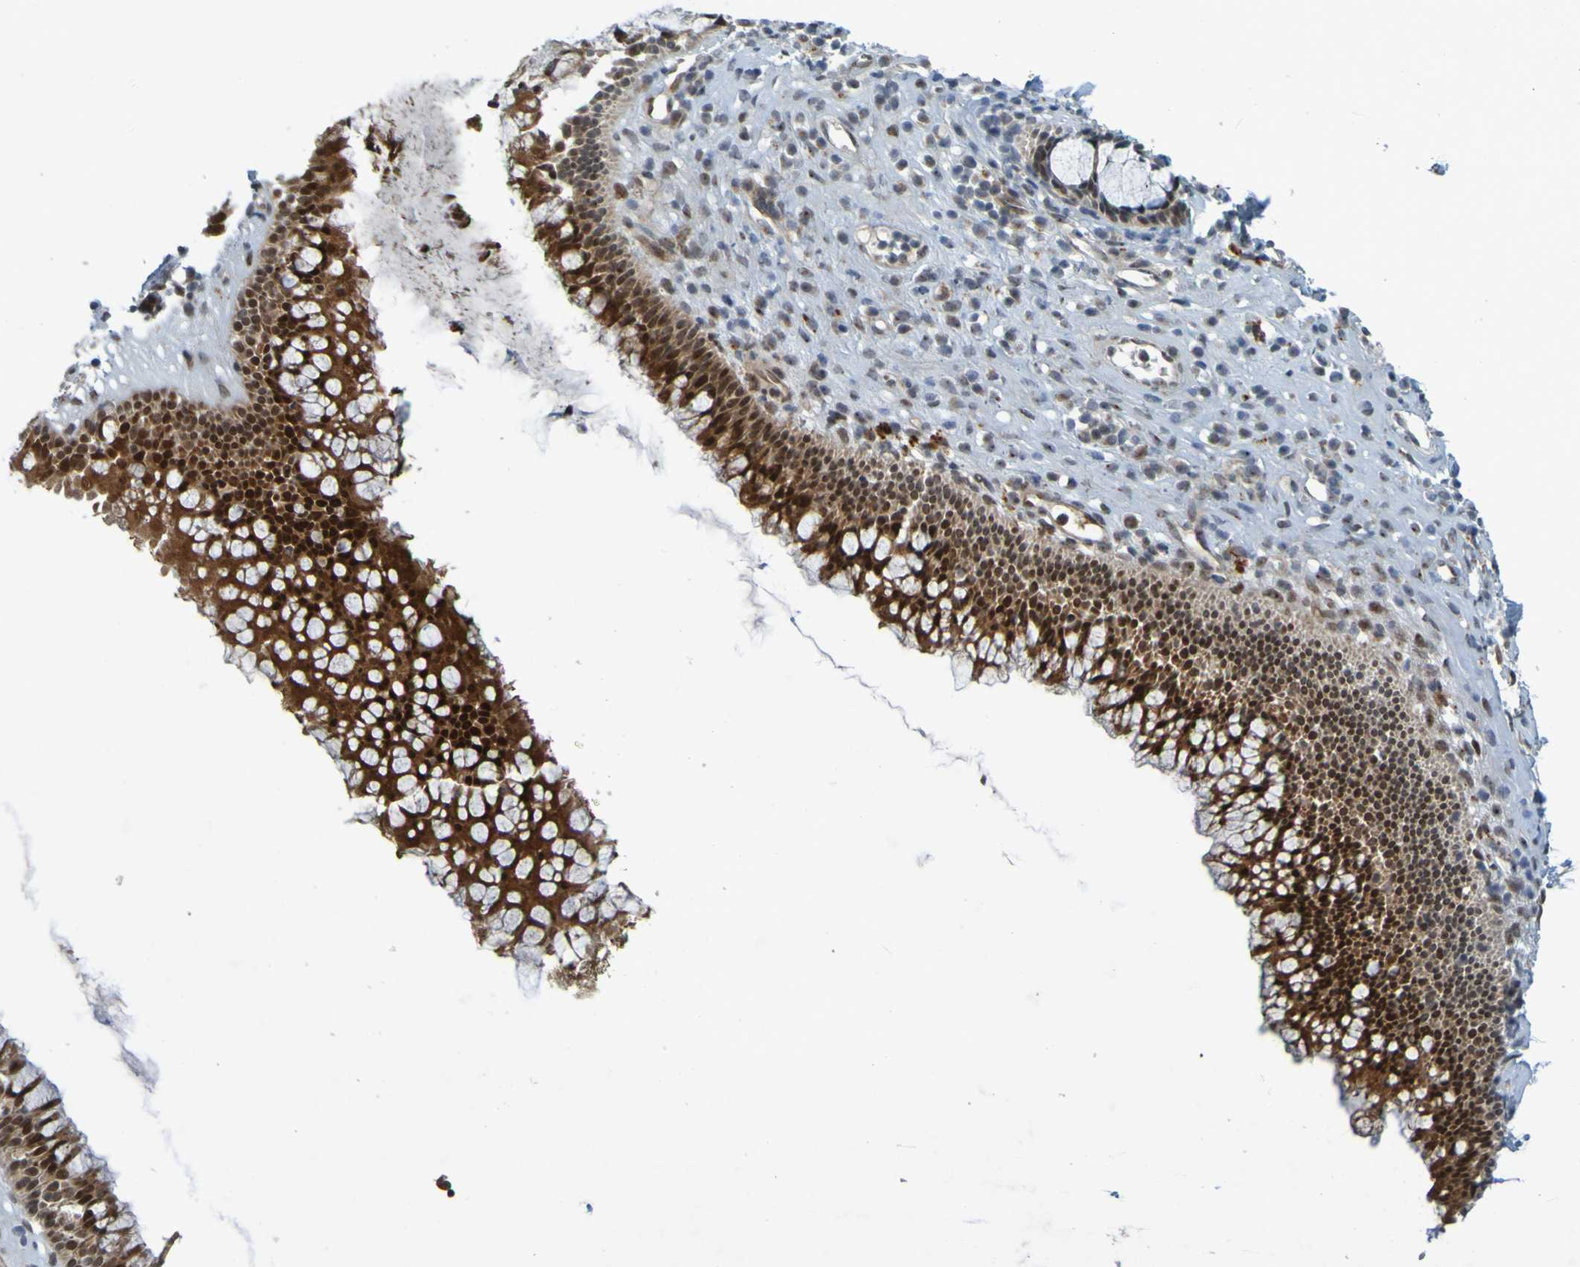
{"staining": {"intensity": "moderate", "quantity": ">75%", "location": "cytoplasmic/membranous,nuclear"}, "tissue": "nasopharynx", "cell_type": "Respiratory epithelial cells", "image_type": "normal", "snomed": [{"axis": "morphology", "description": "Normal tissue, NOS"}, {"axis": "topography", "description": "Nasopharynx"}], "caption": "Immunohistochemistry (IHC) of benign nasopharynx demonstrates medium levels of moderate cytoplasmic/membranous,nuclear staining in approximately >75% of respiratory epithelial cells. (DAB (3,3'-diaminobenzidine) = brown stain, brightfield microscopy at high magnification).", "gene": "MCPH1", "patient": {"sex": "female", "age": 51}}